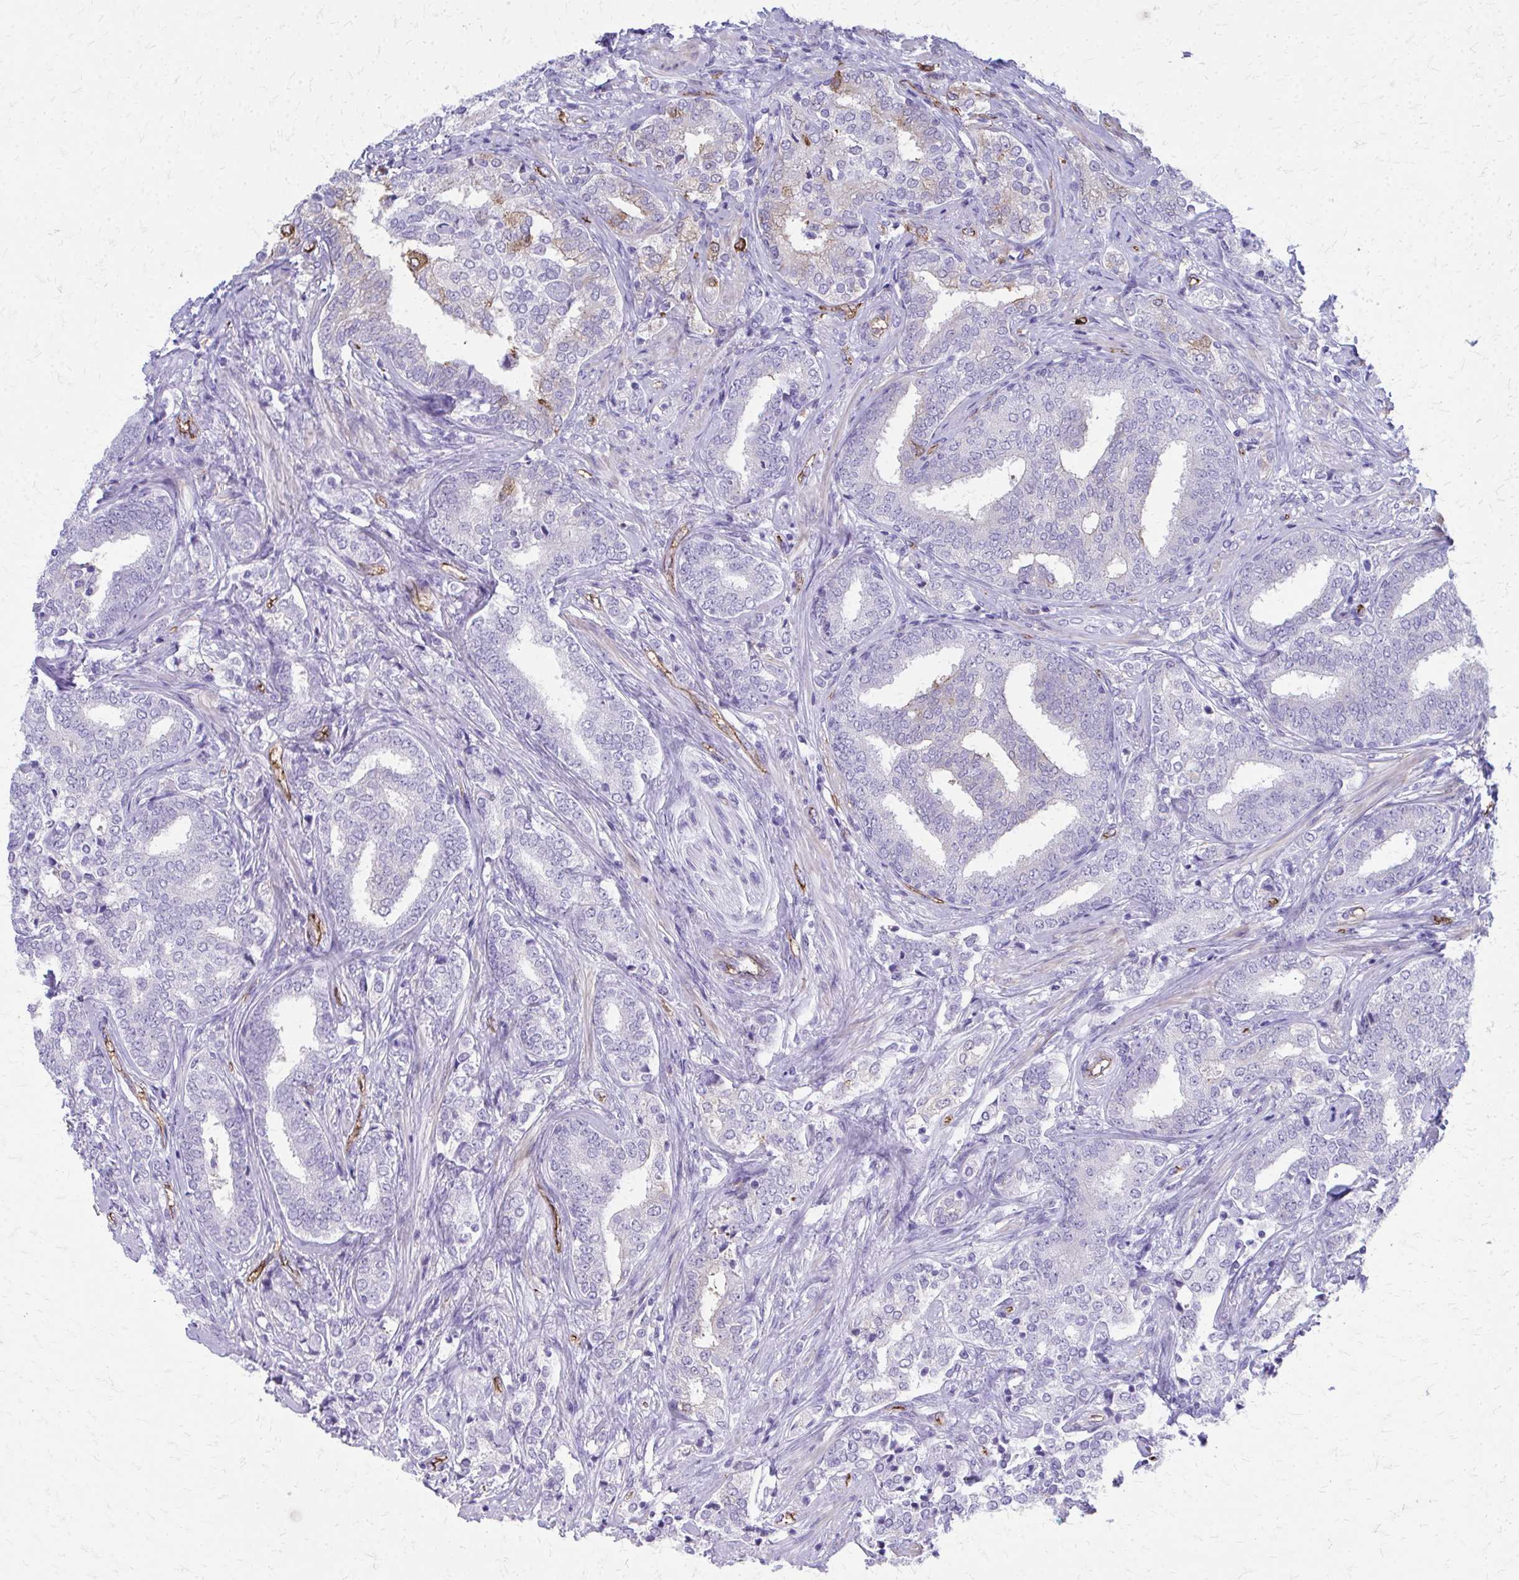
{"staining": {"intensity": "moderate", "quantity": "<25%", "location": "cytoplasmic/membranous"}, "tissue": "prostate cancer", "cell_type": "Tumor cells", "image_type": "cancer", "snomed": [{"axis": "morphology", "description": "Adenocarcinoma, High grade"}, {"axis": "topography", "description": "Prostate"}], "caption": "Prostate cancer stained with IHC reveals moderate cytoplasmic/membranous staining in approximately <25% of tumor cells. Nuclei are stained in blue.", "gene": "TPSG1", "patient": {"sex": "male", "age": 72}}